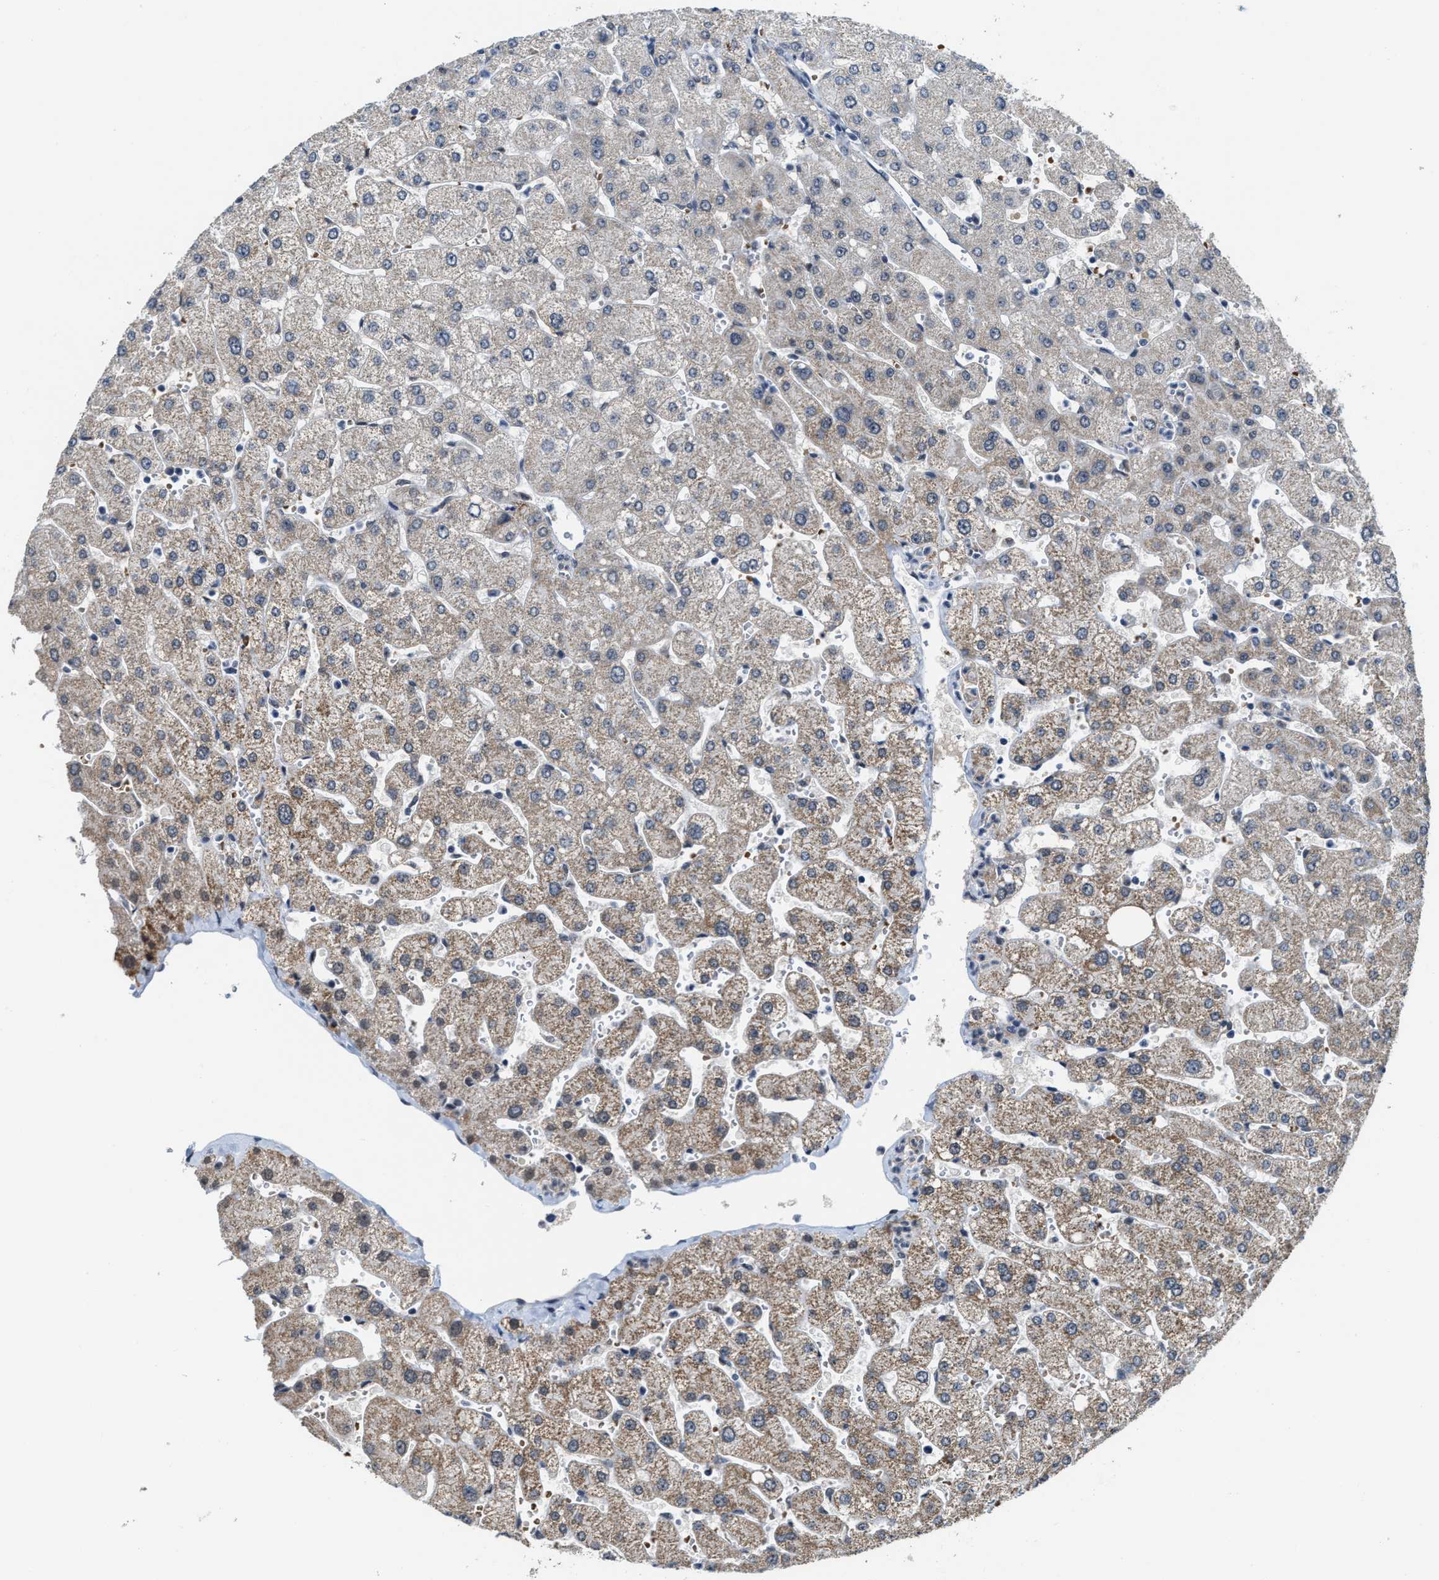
{"staining": {"intensity": "negative", "quantity": "none", "location": "none"}, "tissue": "liver", "cell_type": "Cholangiocytes", "image_type": "normal", "snomed": [{"axis": "morphology", "description": "Normal tissue, NOS"}, {"axis": "topography", "description": "Liver"}], "caption": "There is no significant staining in cholangiocytes of liver.", "gene": "KIF24", "patient": {"sex": "male", "age": 55}}